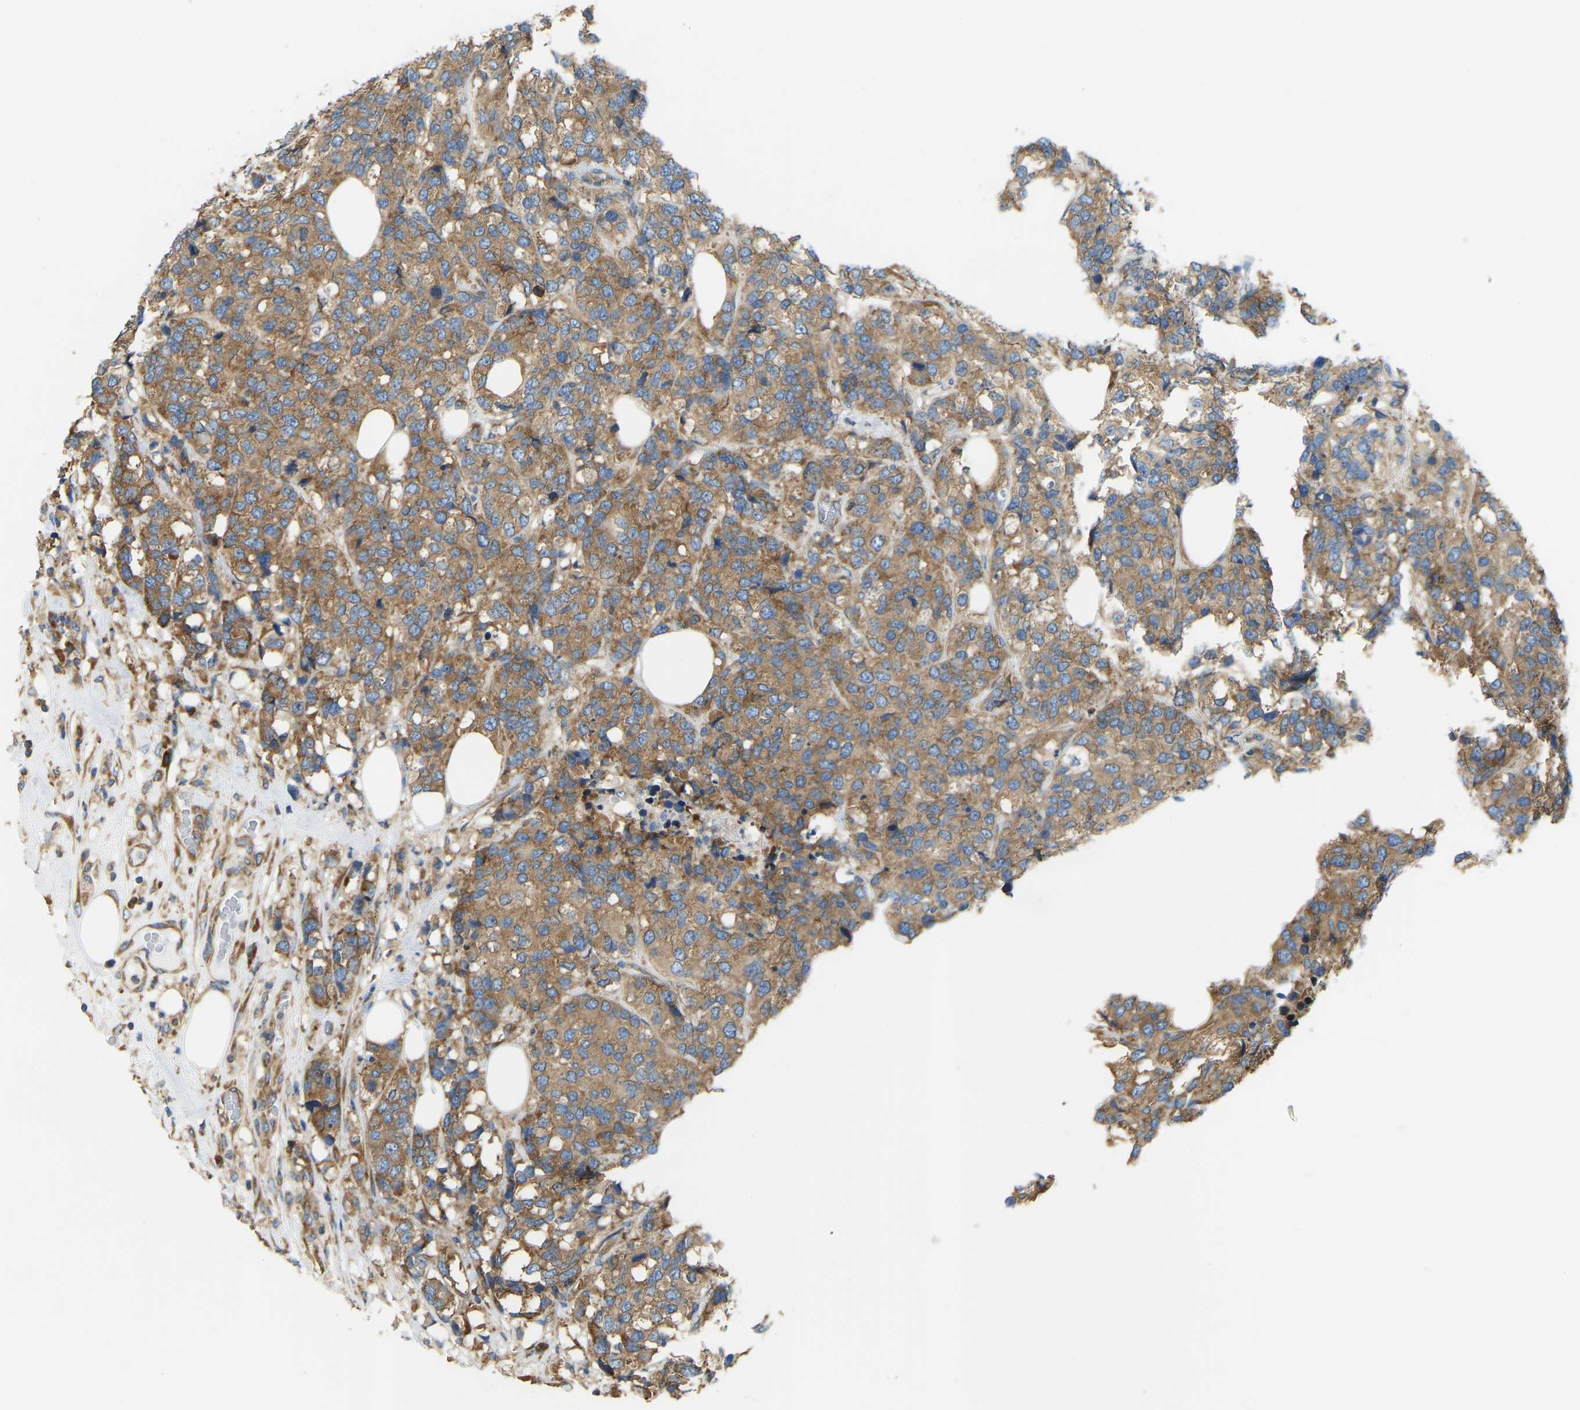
{"staining": {"intensity": "moderate", "quantity": ">75%", "location": "cytoplasmic/membranous"}, "tissue": "breast cancer", "cell_type": "Tumor cells", "image_type": "cancer", "snomed": [{"axis": "morphology", "description": "Lobular carcinoma"}, {"axis": "topography", "description": "Breast"}], "caption": "IHC image of breast lobular carcinoma stained for a protein (brown), which reveals medium levels of moderate cytoplasmic/membranous positivity in approximately >75% of tumor cells.", "gene": "RPS6KB2", "patient": {"sex": "female", "age": 59}}